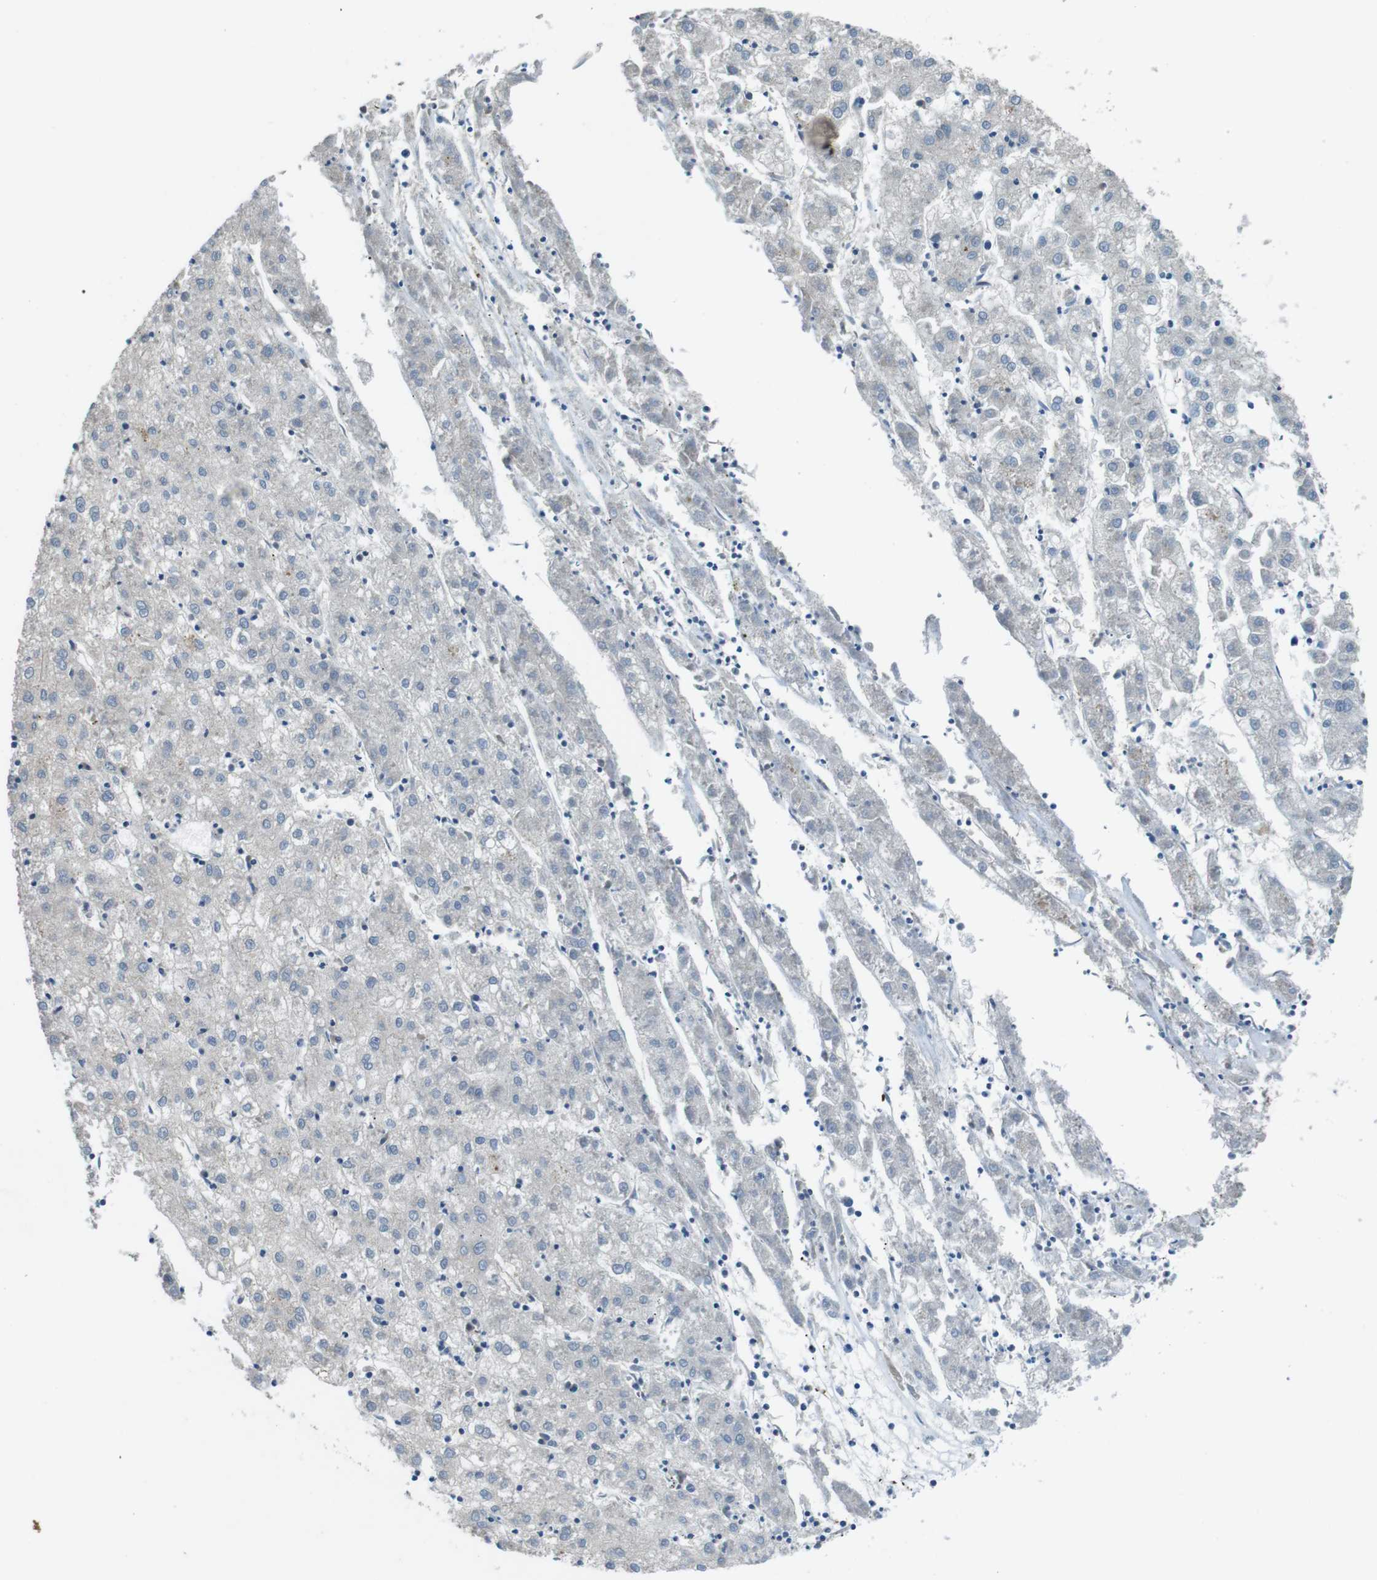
{"staining": {"intensity": "negative", "quantity": "none", "location": "none"}, "tissue": "liver cancer", "cell_type": "Tumor cells", "image_type": "cancer", "snomed": [{"axis": "morphology", "description": "Carcinoma, Hepatocellular, NOS"}, {"axis": "topography", "description": "Liver"}], "caption": "Human liver cancer stained for a protein using immunohistochemistry reveals no expression in tumor cells.", "gene": "CLDN7", "patient": {"sex": "male", "age": 72}}